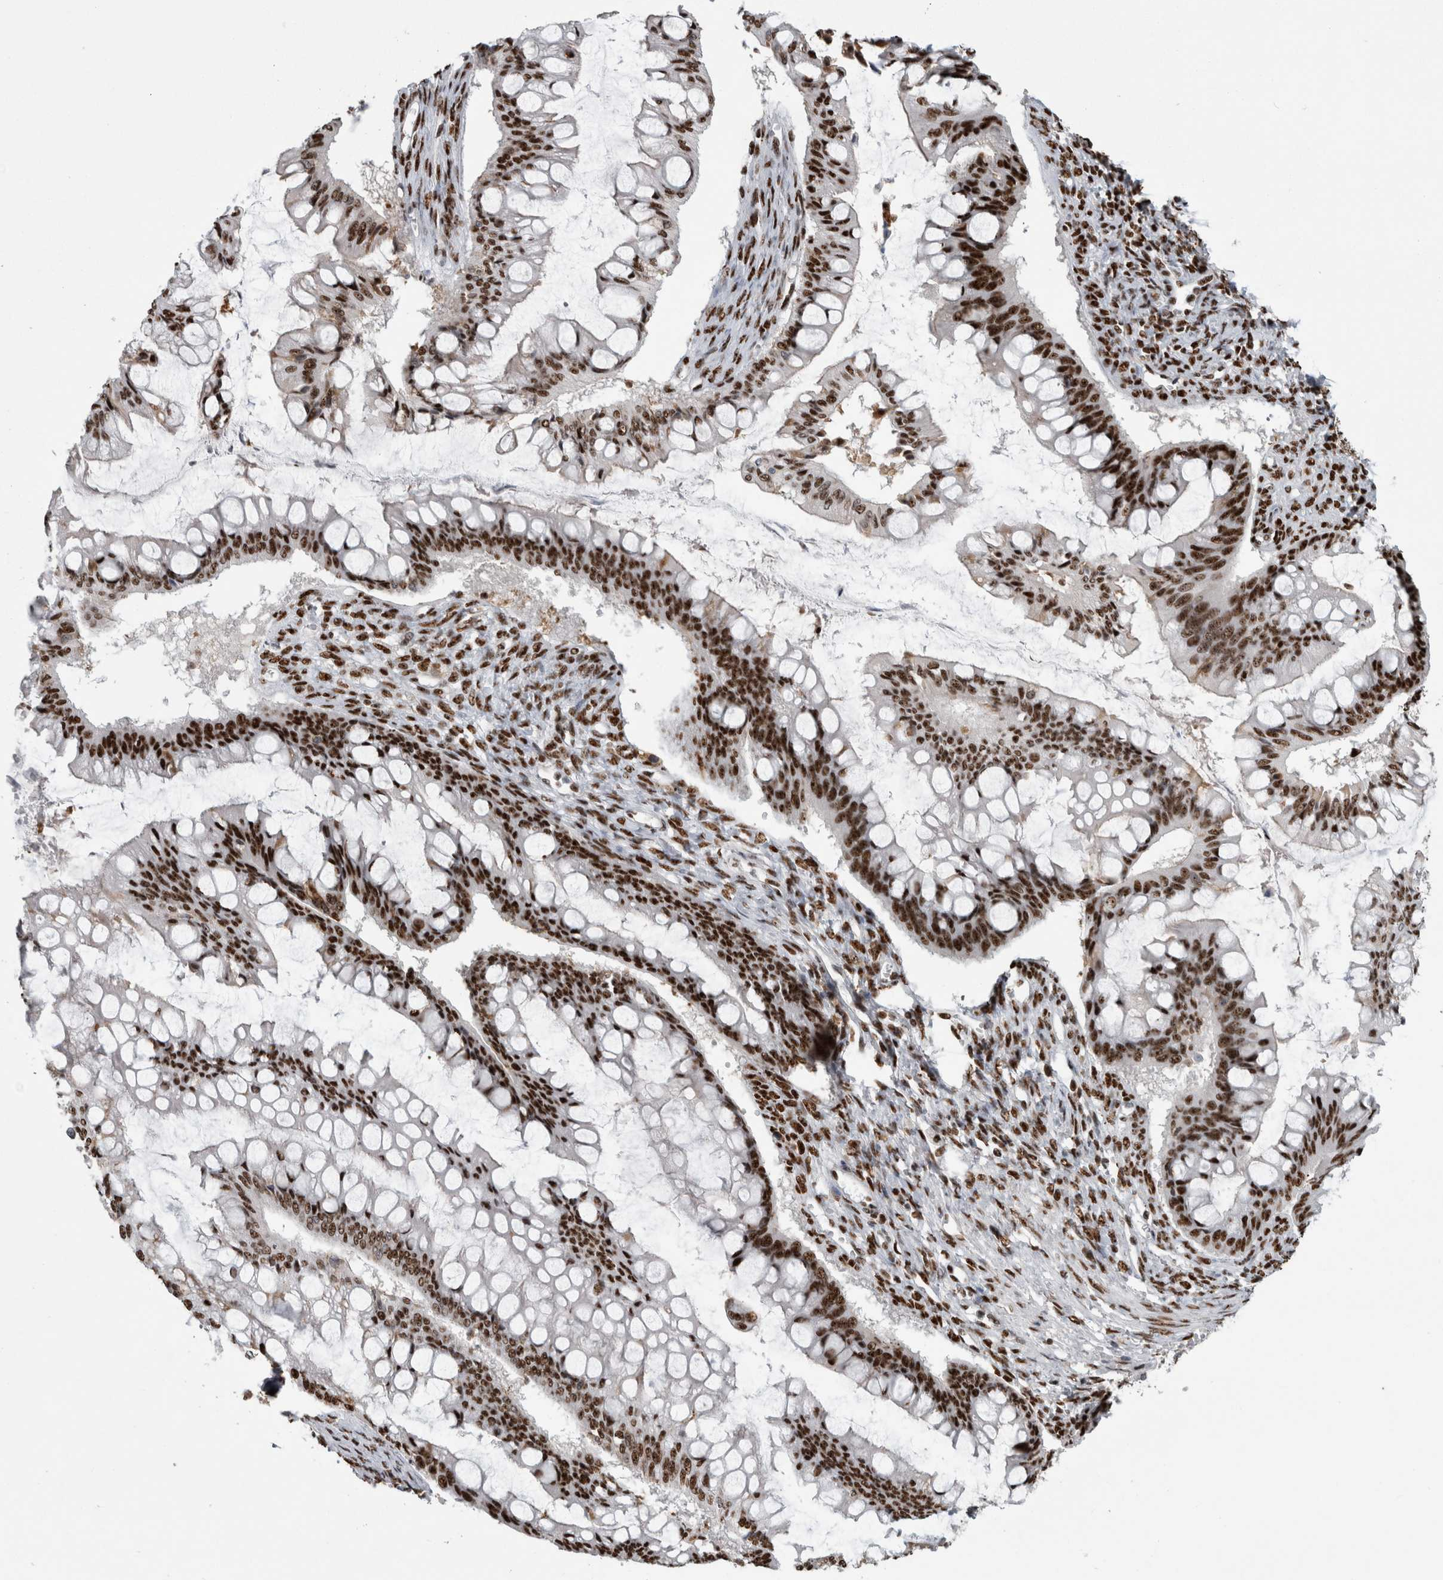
{"staining": {"intensity": "strong", "quantity": ">75%", "location": "nuclear"}, "tissue": "ovarian cancer", "cell_type": "Tumor cells", "image_type": "cancer", "snomed": [{"axis": "morphology", "description": "Cystadenocarcinoma, mucinous, NOS"}, {"axis": "topography", "description": "Ovary"}], "caption": "A micrograph of mucinous cystadenocarcinoma (ovarian) stained for a protein exhibits strong nuclear brown staining in tumor cells. Immunohistochemistry (ihc) stains the protein of interest in brown and the nuclei are stained blue.", "gene": "NCL", "patient": {"sex": "female", "age": 73}}